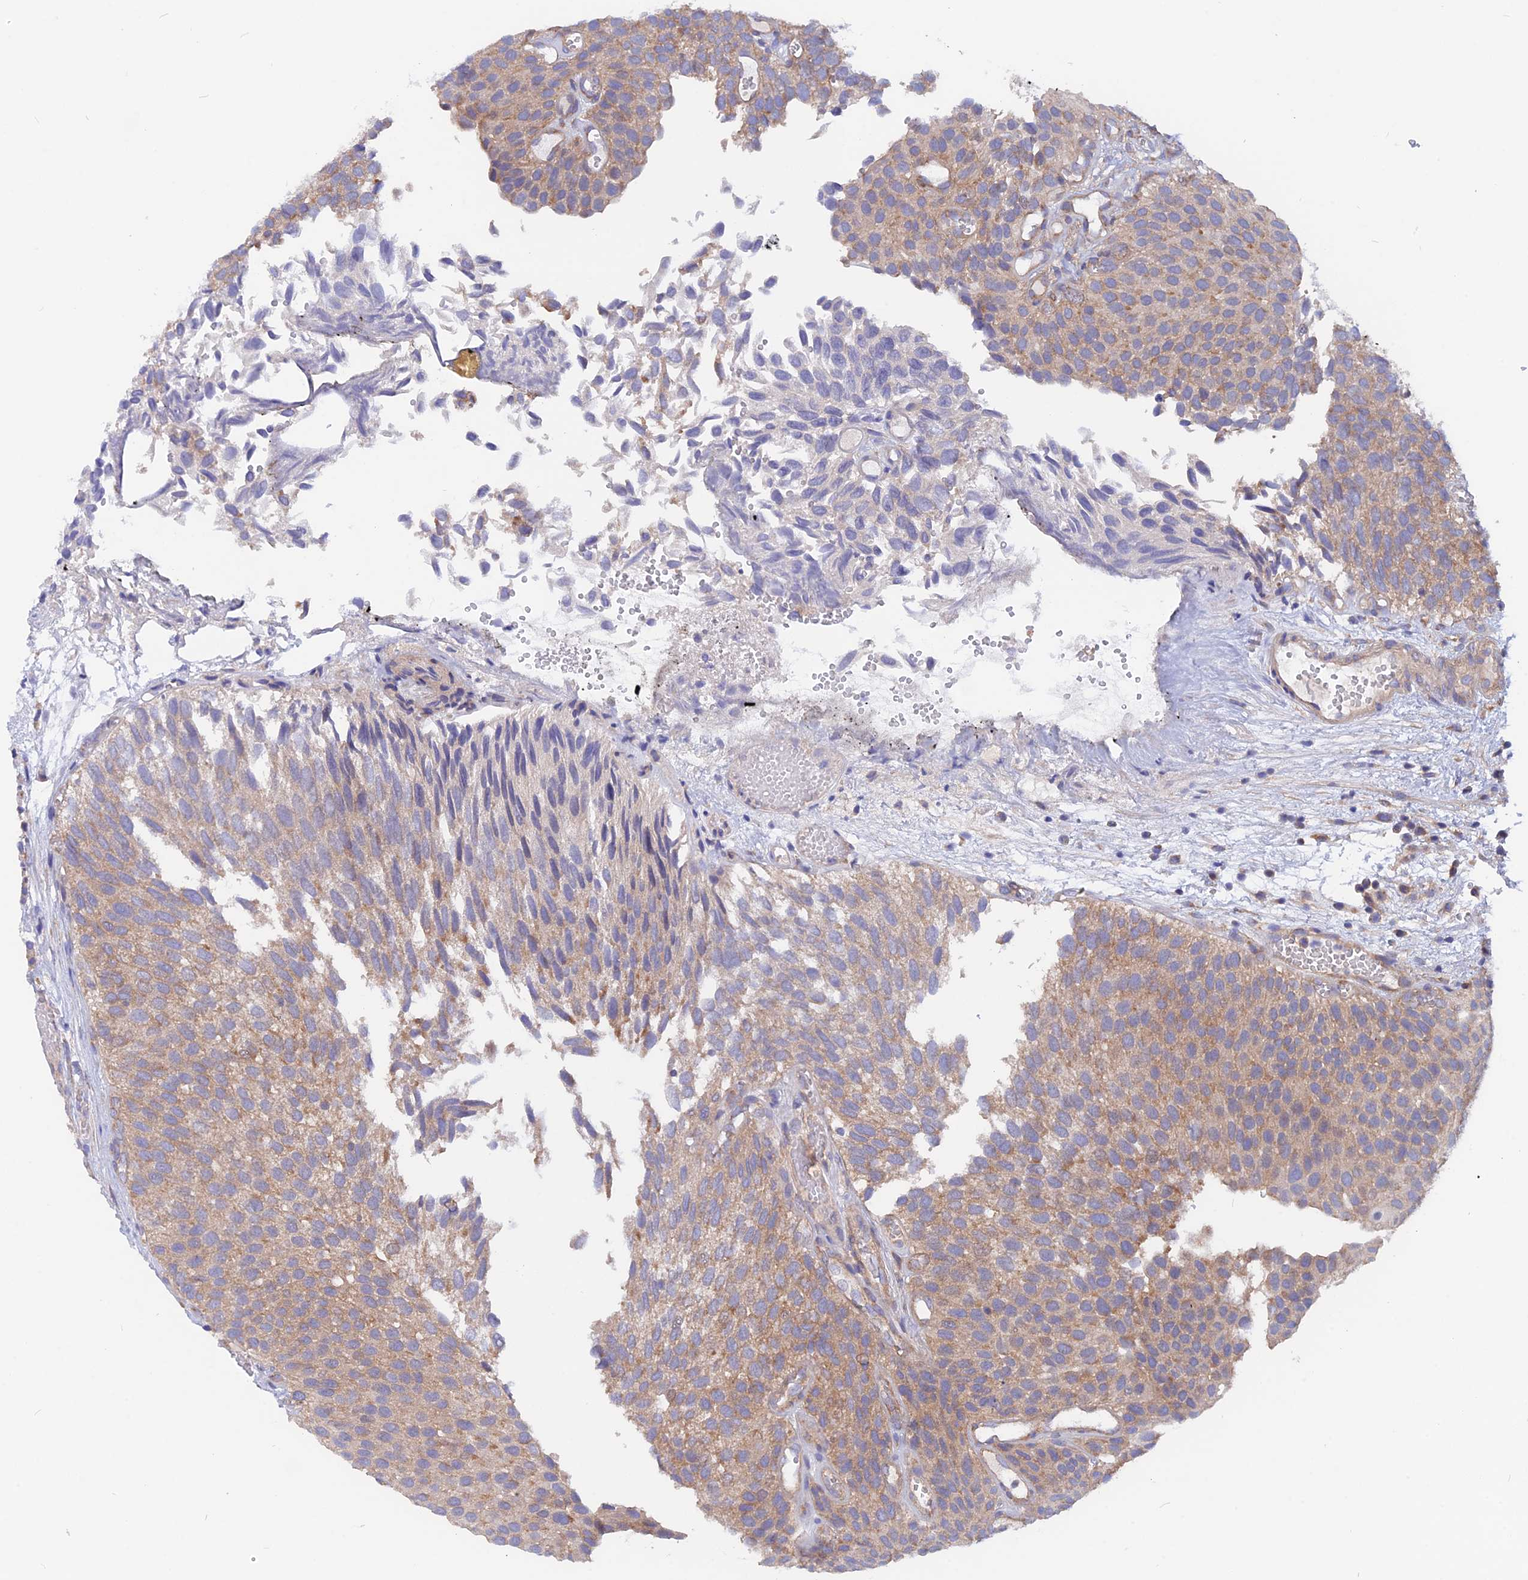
{"staining": {"intensity": "moderate", "quantity": "25%-75%", "location": "cytoplasmic/membranous"}, "tissue": "urothelial cancer", "cell_type": "Tumor cells", "image_type": "cancer", "snomed": [{"axis": "morphology", "description": "Urothelial carcinoma, Low grade"}, {"axis": "topography", "description": "Urinary bladder"}], "caption": "A photomicrograph of urothelial cancer stained for a protein demonstrates moderate cytoplasmic/membranous brown staining in tumor cells.", "gene": "HYCC1", "patient": {"sex": "male", "age": 89}}